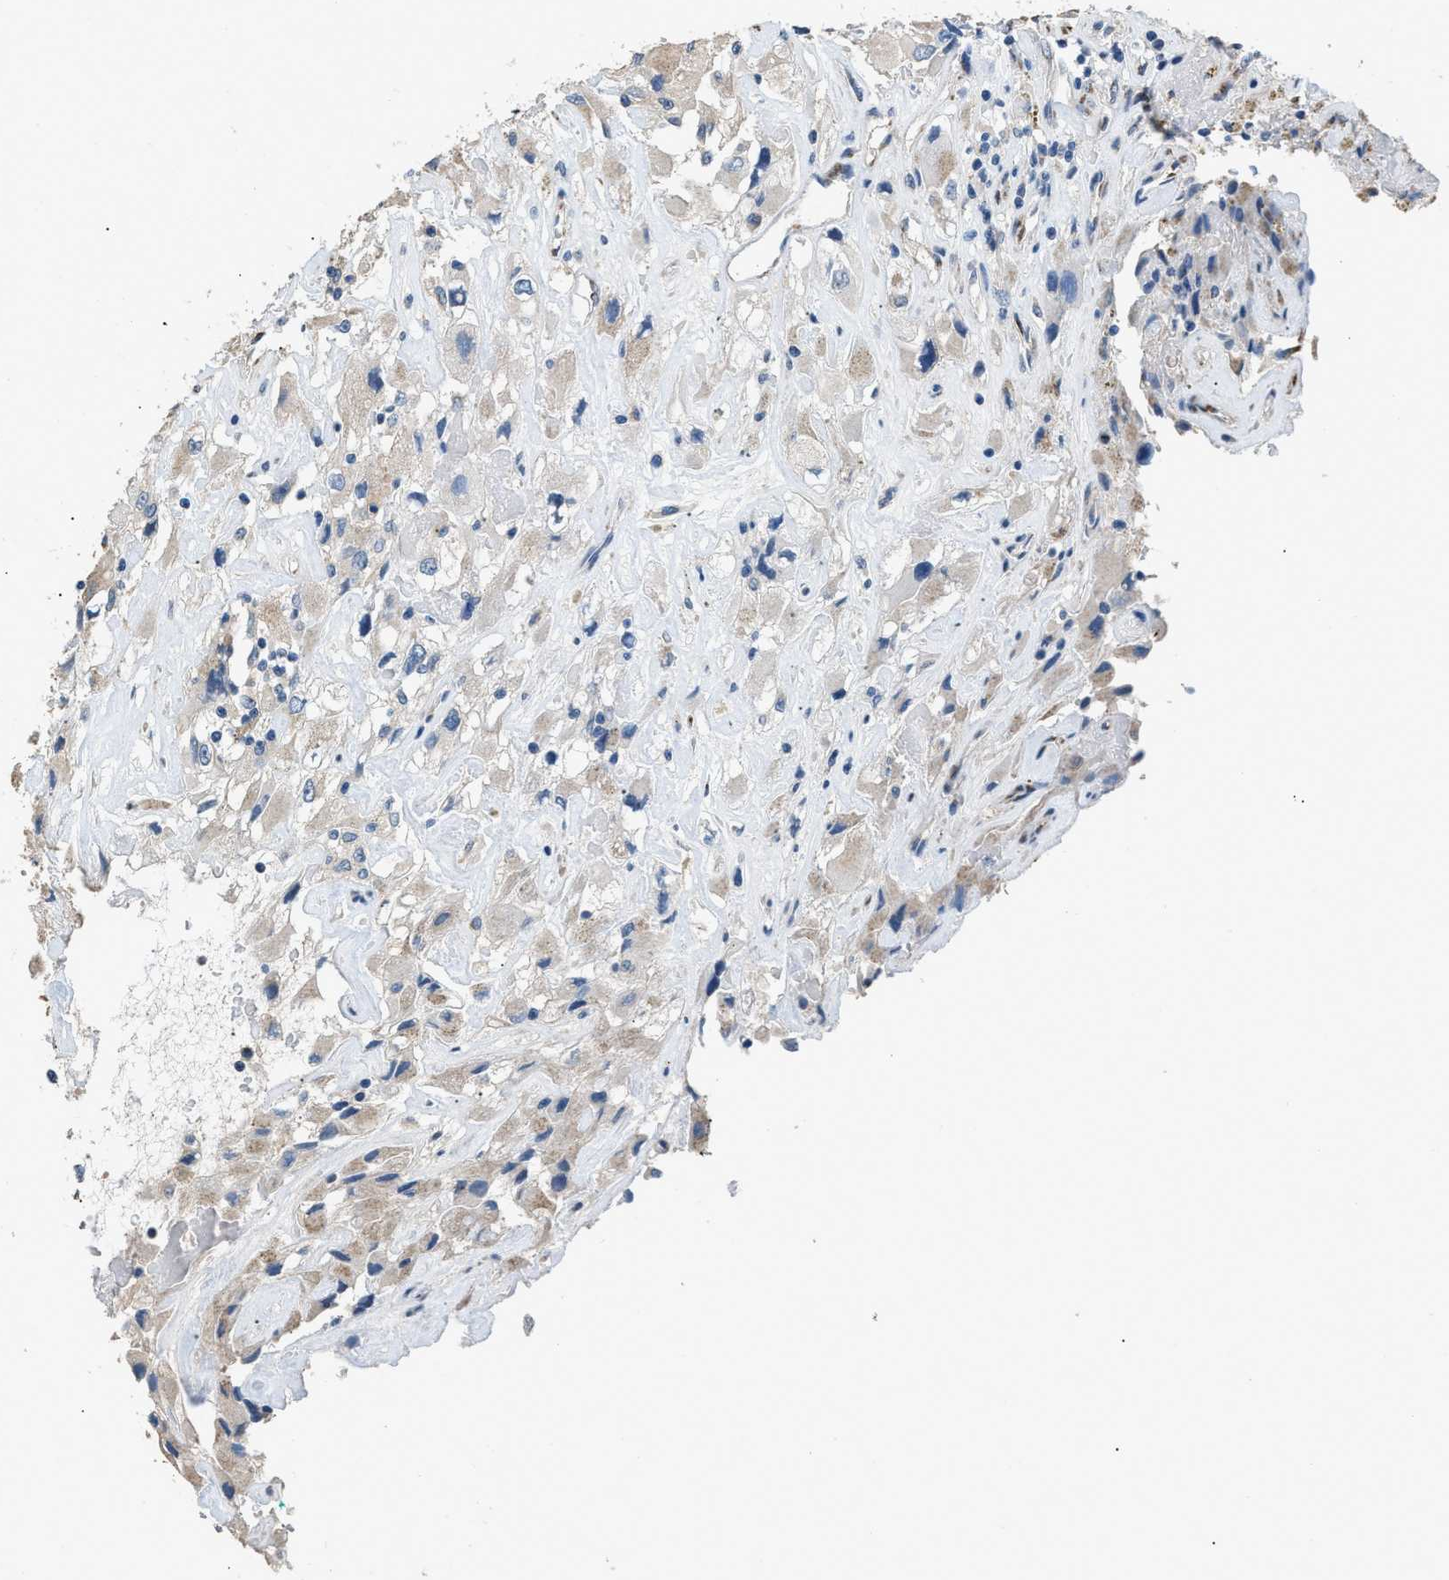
{"staining": {"intensity": "weak", "quantity": ">75%", "location": "cytoplasmic/membranous"}, "tissue": "renal cancer", "cell_type": "Tumor cells", "image_type": "cancer", "snomed": [{"axis": "morphology", "description": "Adenocarcinoma, NOS"}, {"axis": "topography", "description": "Kidney"}], "caption": "Weak cytoplasmic/membranous staining for a protein is identified in approximately >75% of tumor cells of renal cancer (adenocarcinoma) using IHC.", "gene": "GOLM1", "patient": {"sex": "female", "age": 52}}